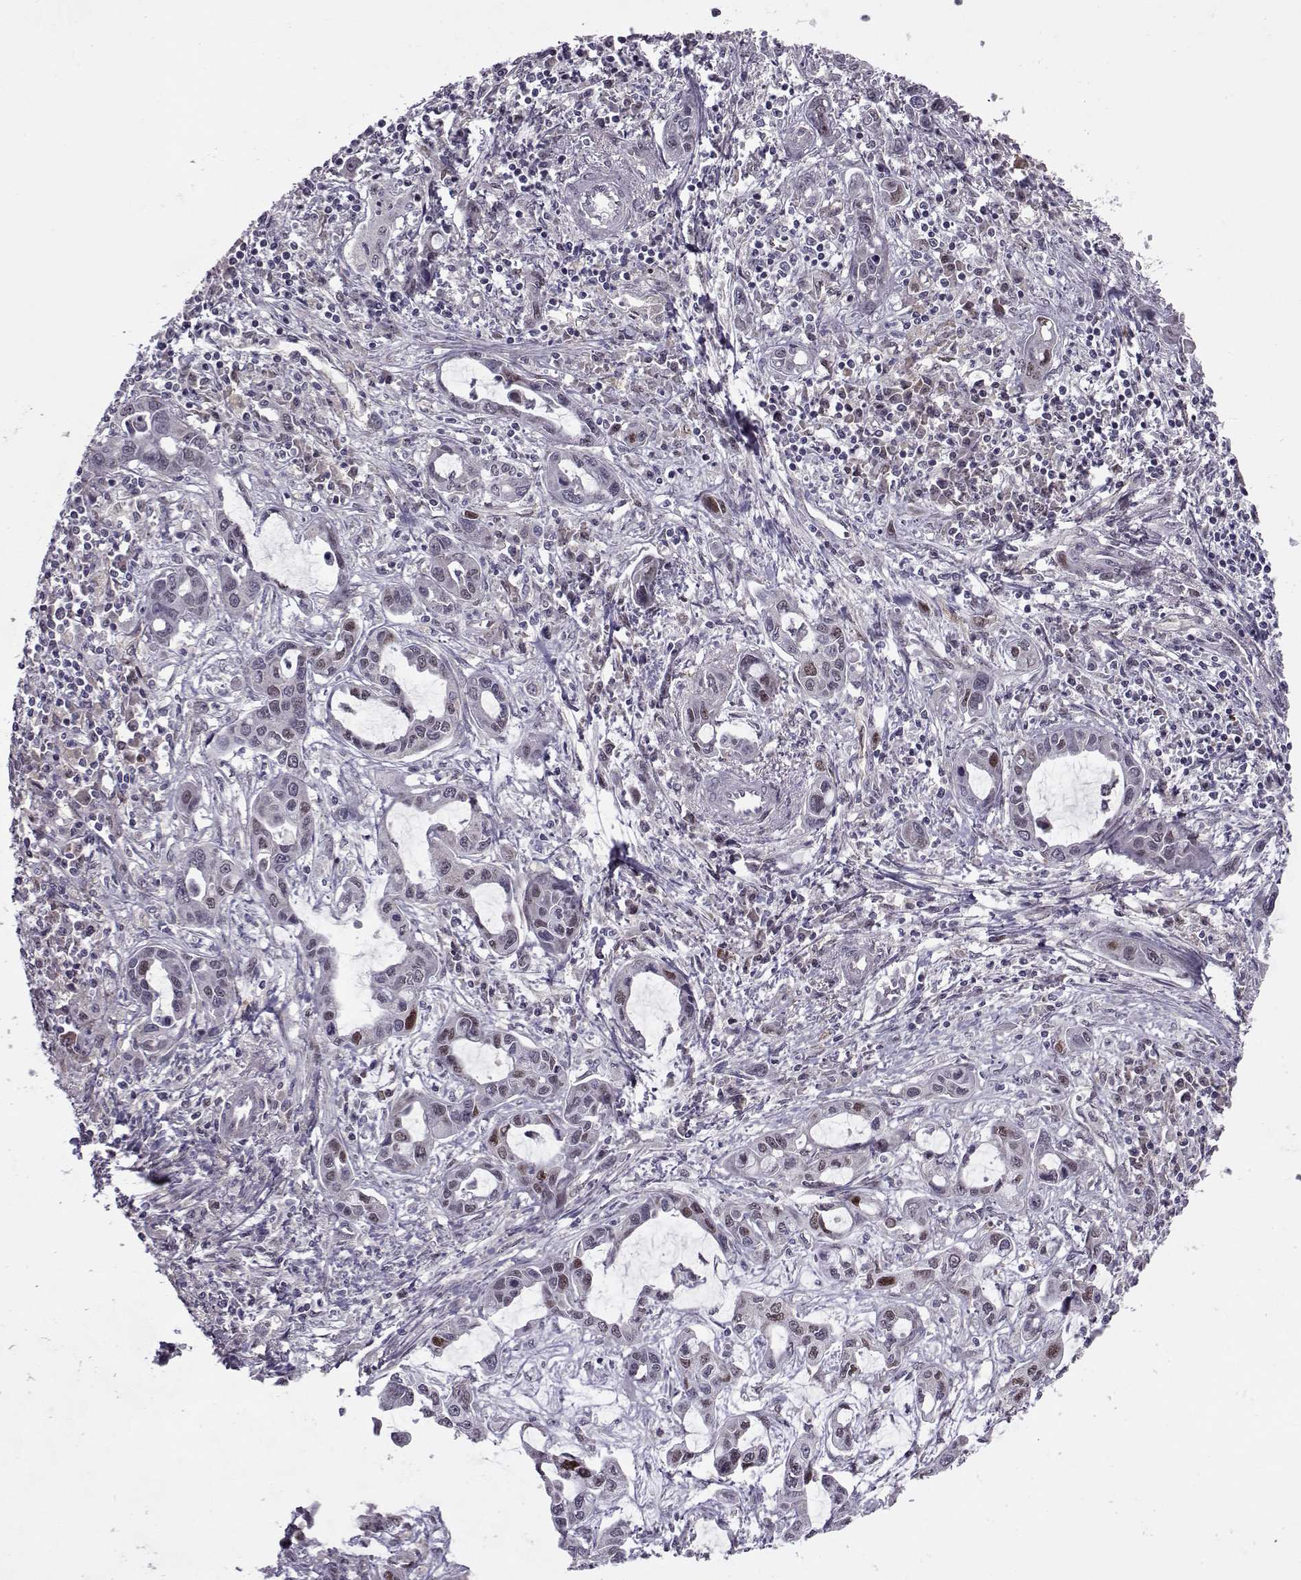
{"staining": {"intensity": "moderate", "quantity": "<25%", "location": "nuclear"}, "tissue": "liver cancer", "cell_type": "Tumor cells", "image_type": "cancer", "snomed": [{"axis": "morphology", "description": "Cholangiocarcinoma"}, {"axis": "topography", "description": "Liver"}], "caption": "The immunohistochemical stain labels moderate nuclear staining in tumor cells of cholangiocarcinoma (liver) tissue. Ihc stains the protein of interest in brown and the nuclei are stained blue.", "gene": "CDK4", "patient": {"sex": "male", "age": 58}}